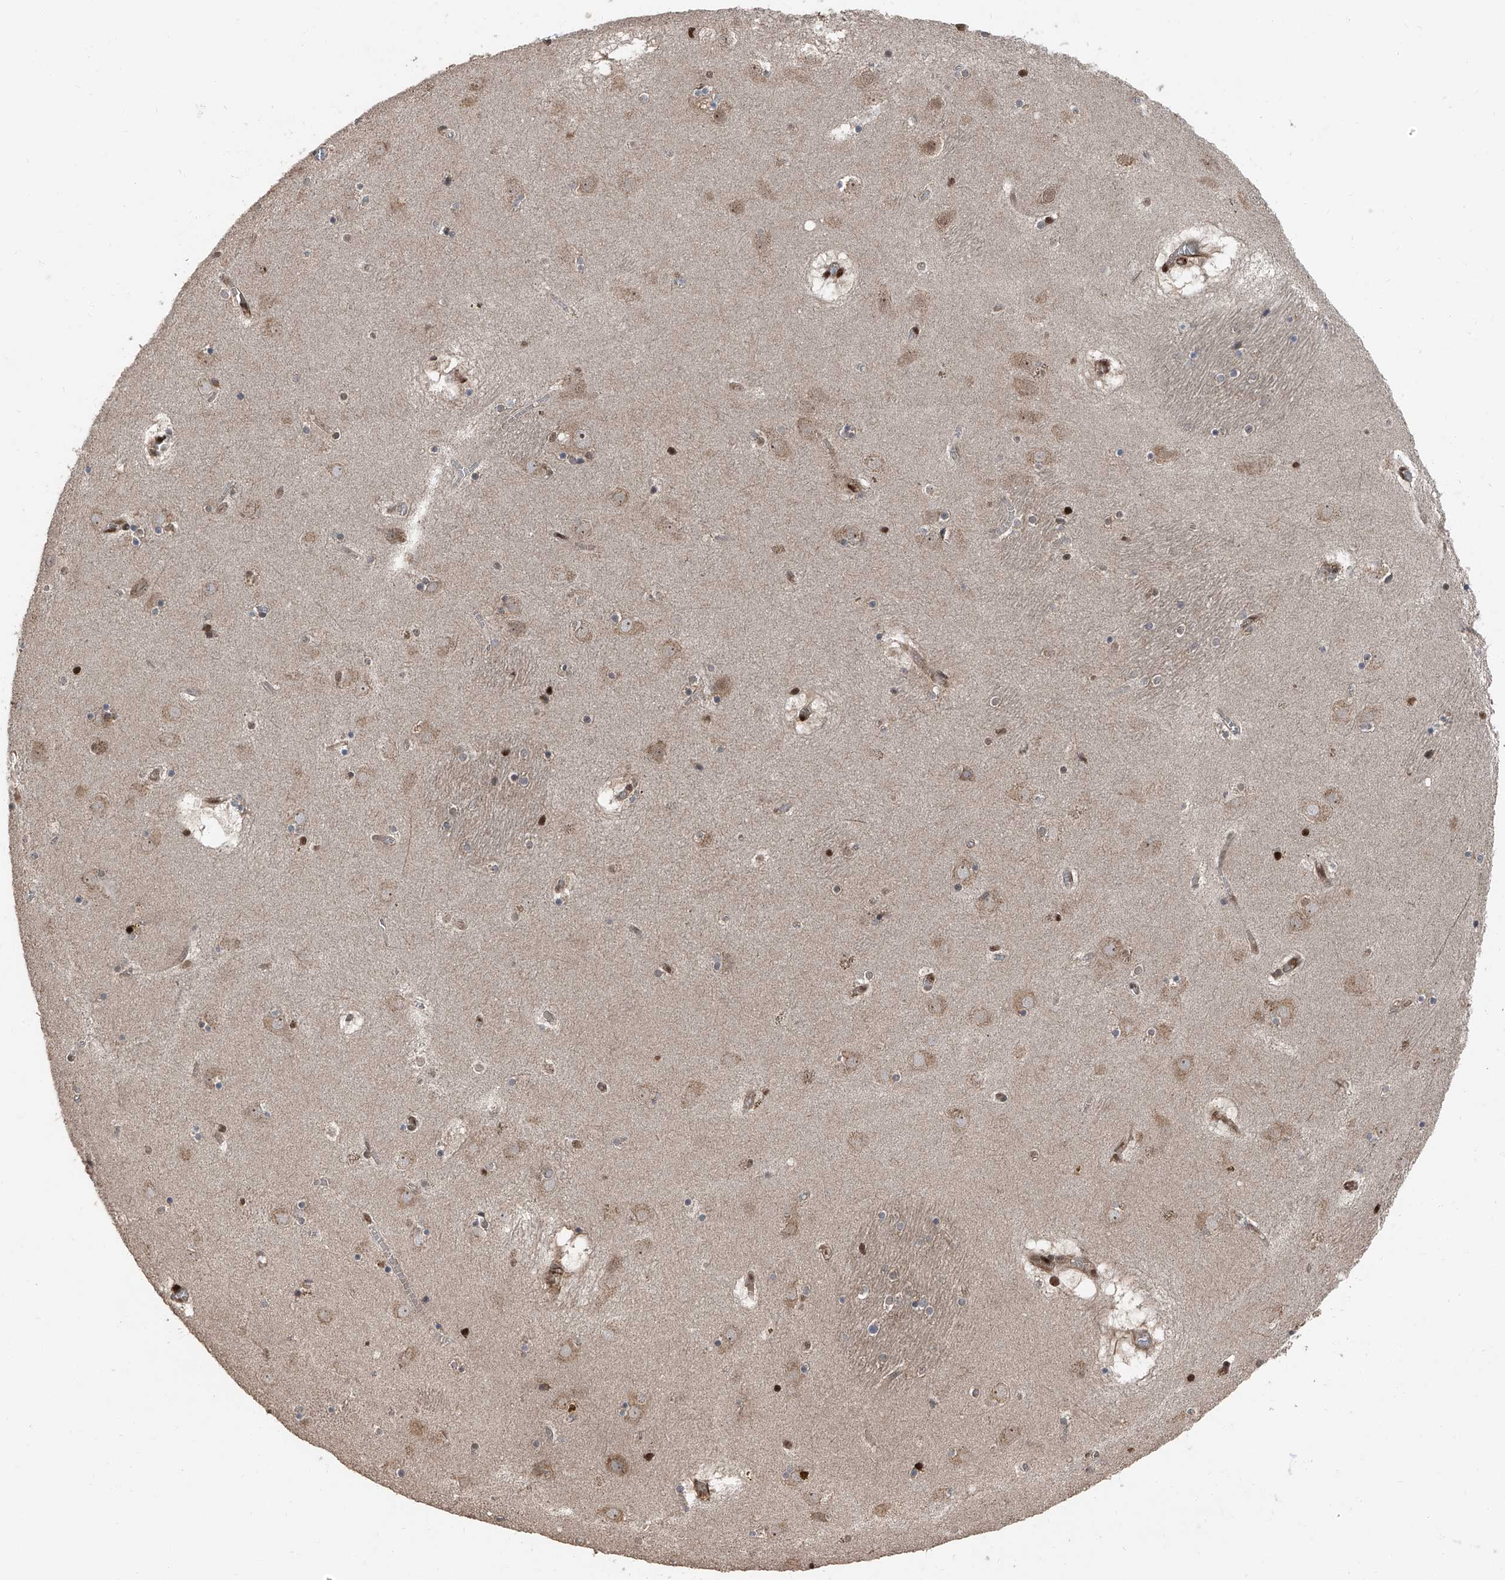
{"staining": {"intensity": "moderate", "quantity": "<25%", "location": "nuclear"}, "tissue": "caudate", "cell_type": "Glial cells", "image_type": "normal", "snomed": [{"axis": "morphology", "description": "Normal tissue, NOS"}, {"axis": "topography", "description": "Lateral ventricle wall"}], "caption": "Immunohistochemistry (IHC) micrograph of benign human caudate stained for a protein (brown), which demonstrates low levels of moderate nuclear positivity in about <25% of glial cells.", "gene": "FKBP5", "patient": {"sex": "male", "age": 70}}